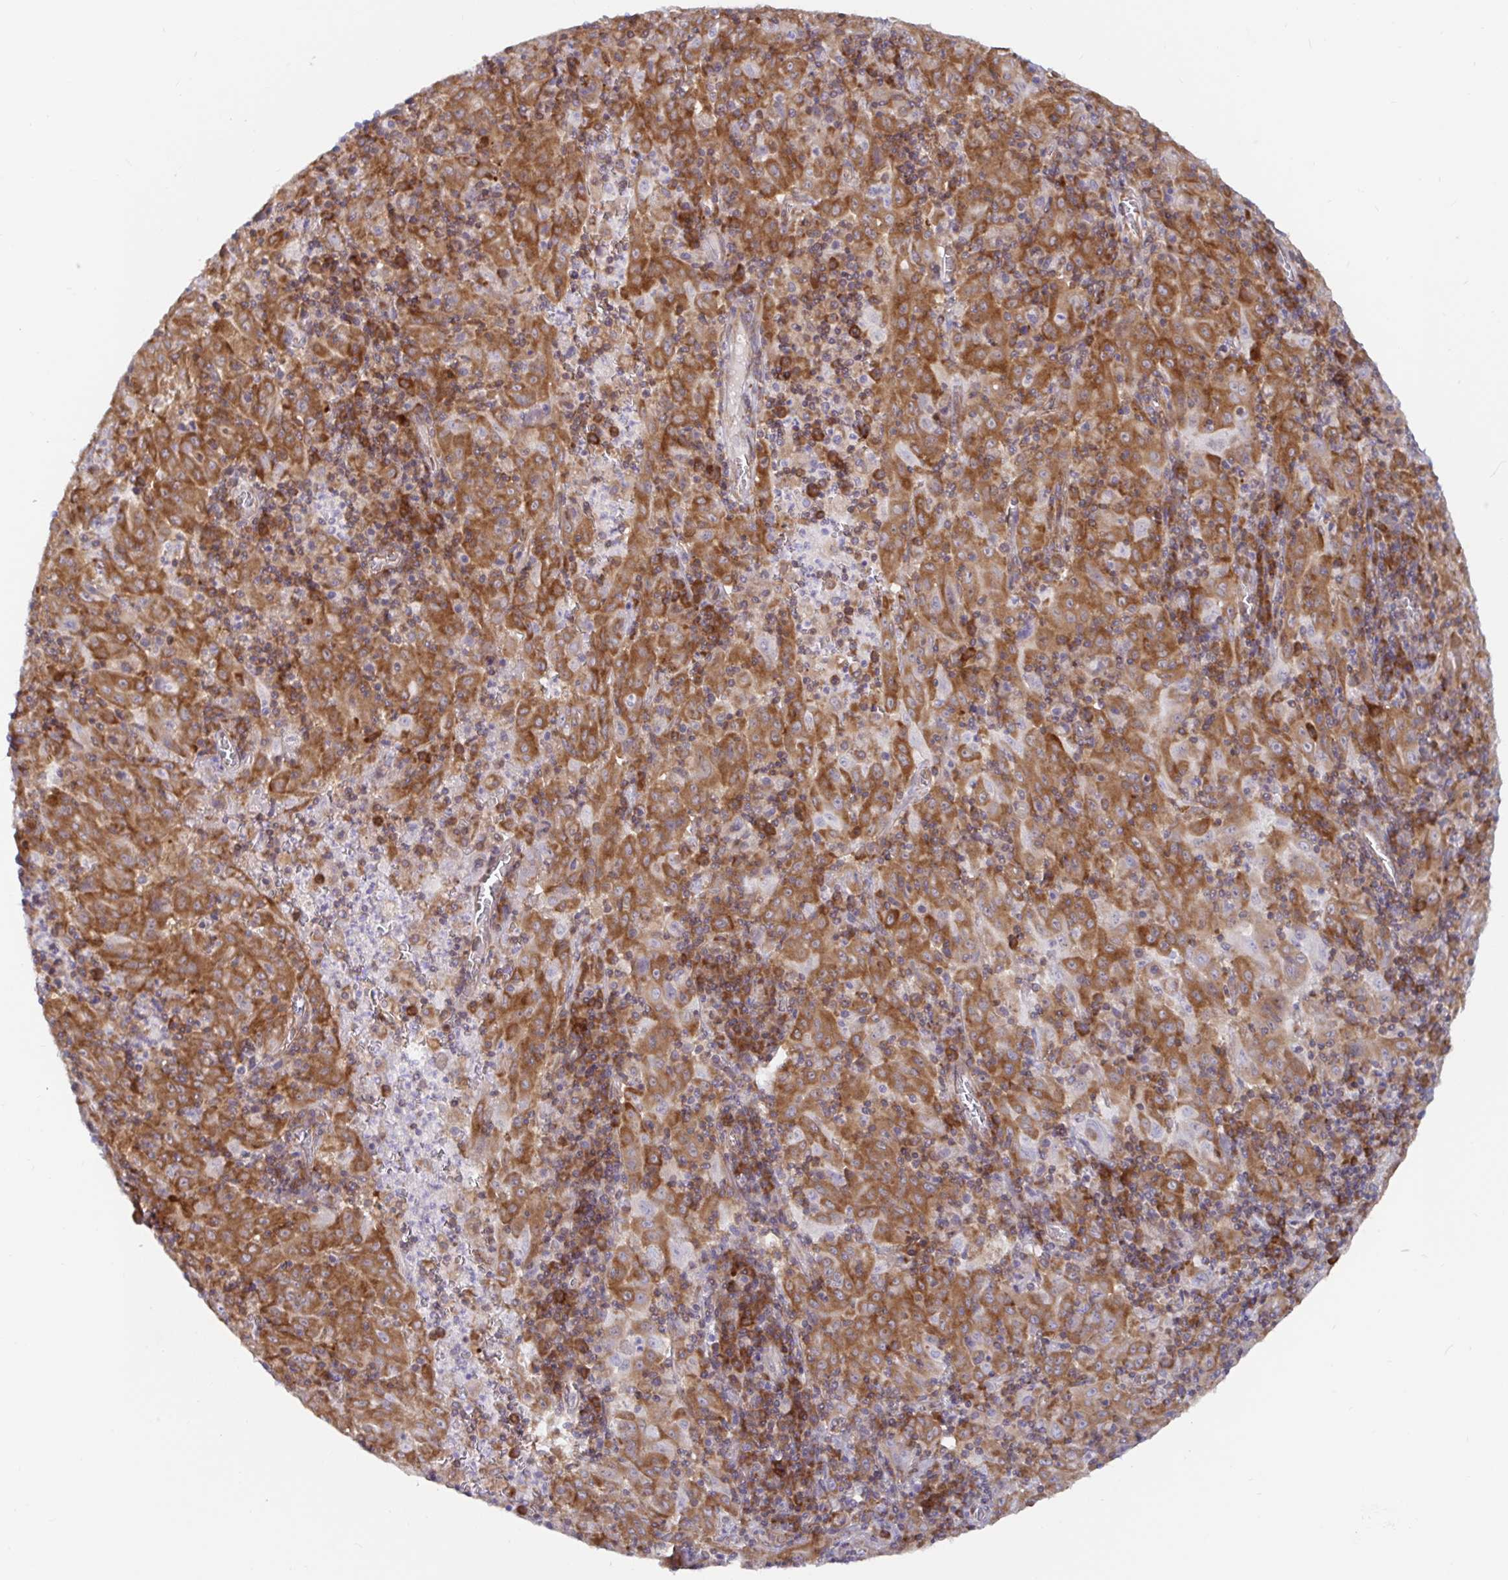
{"staining": {"intensity": "moderate", "quantity": ">75%", "location": "cytoplasmic/membranous"}, "tissue": "pancreatic cancer", "cell_type": "Tumor cells", "image_type": "cancer", "snomed": [{"axis": "morphology", "description": "Adenocarcinoma, NOS"}, {"axis": "topography", "description": "Pancreas"}], "caption": "About >75% of tumor cells in pancreatic cancer reveal moderate cytoplasmic/membranous protein positivity as visualized by brown immunohistochemical staining.", "gene": "LARP1", "patient": {"sex": "male", "age": 63}}